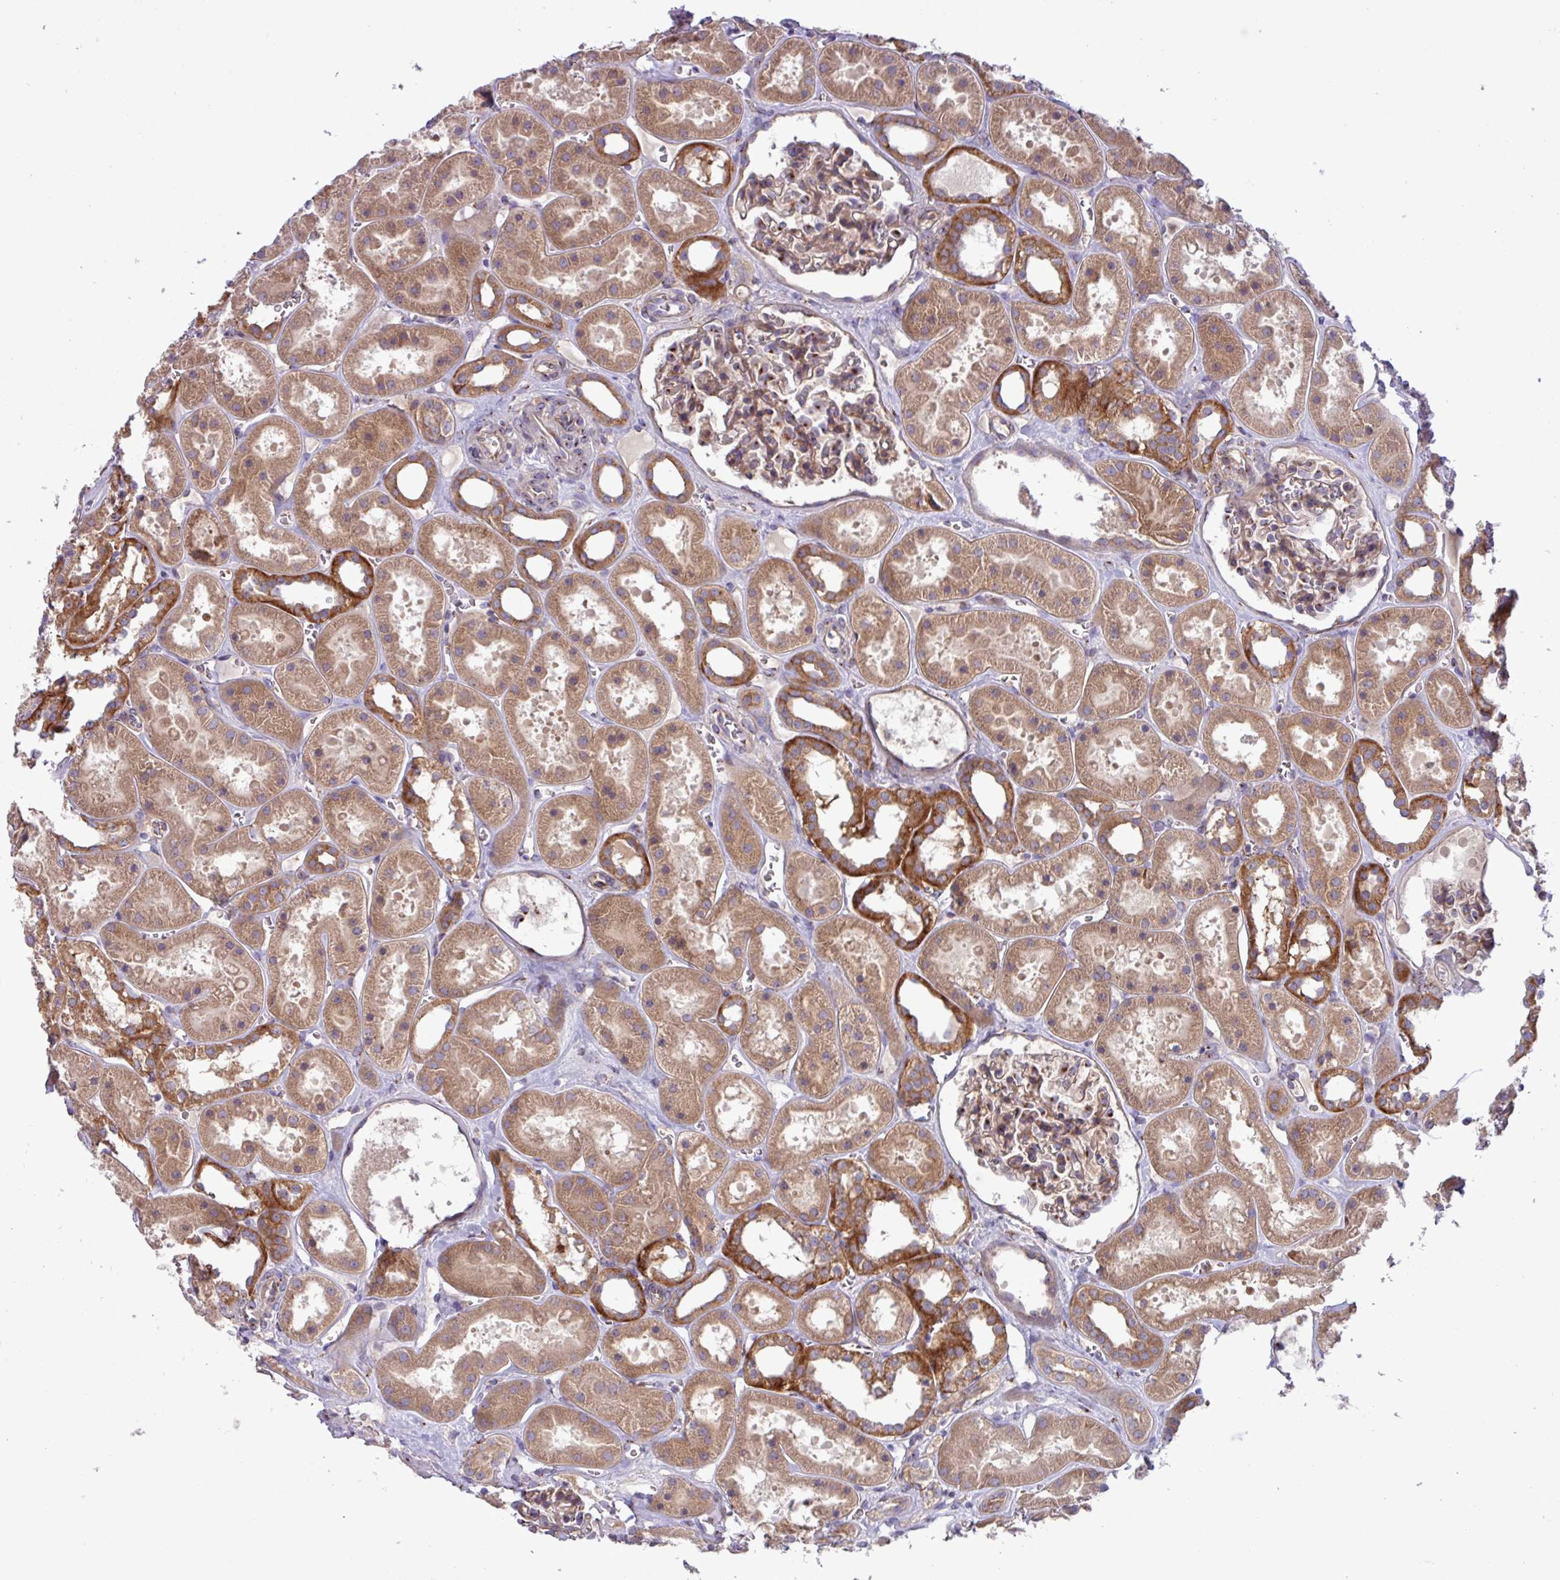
{"staining": {"intensity": "moderate", "quantity": "<25%", "location": "cytoplasmic/membranous"}, "tissue": "kidney", "cell_type": "Cells in glomeruli", "image_type": "normal", "snomed": [{"axis": "morphology", "description": "Normal tissue, NOS"}, {"axis": "topography", "description": "Kidney"}], "caption": "A brown stain labels moderate cytoplasmic/membranous staining of a protein in cells in glomeruli of benign human kidney. The protein is stained brown, and the nuclei are stained in blue (DAB IHC with brightfield microscopy, high magnification).", "gene": "RAB19", "patient": {"sex": "female", "age": 41}}